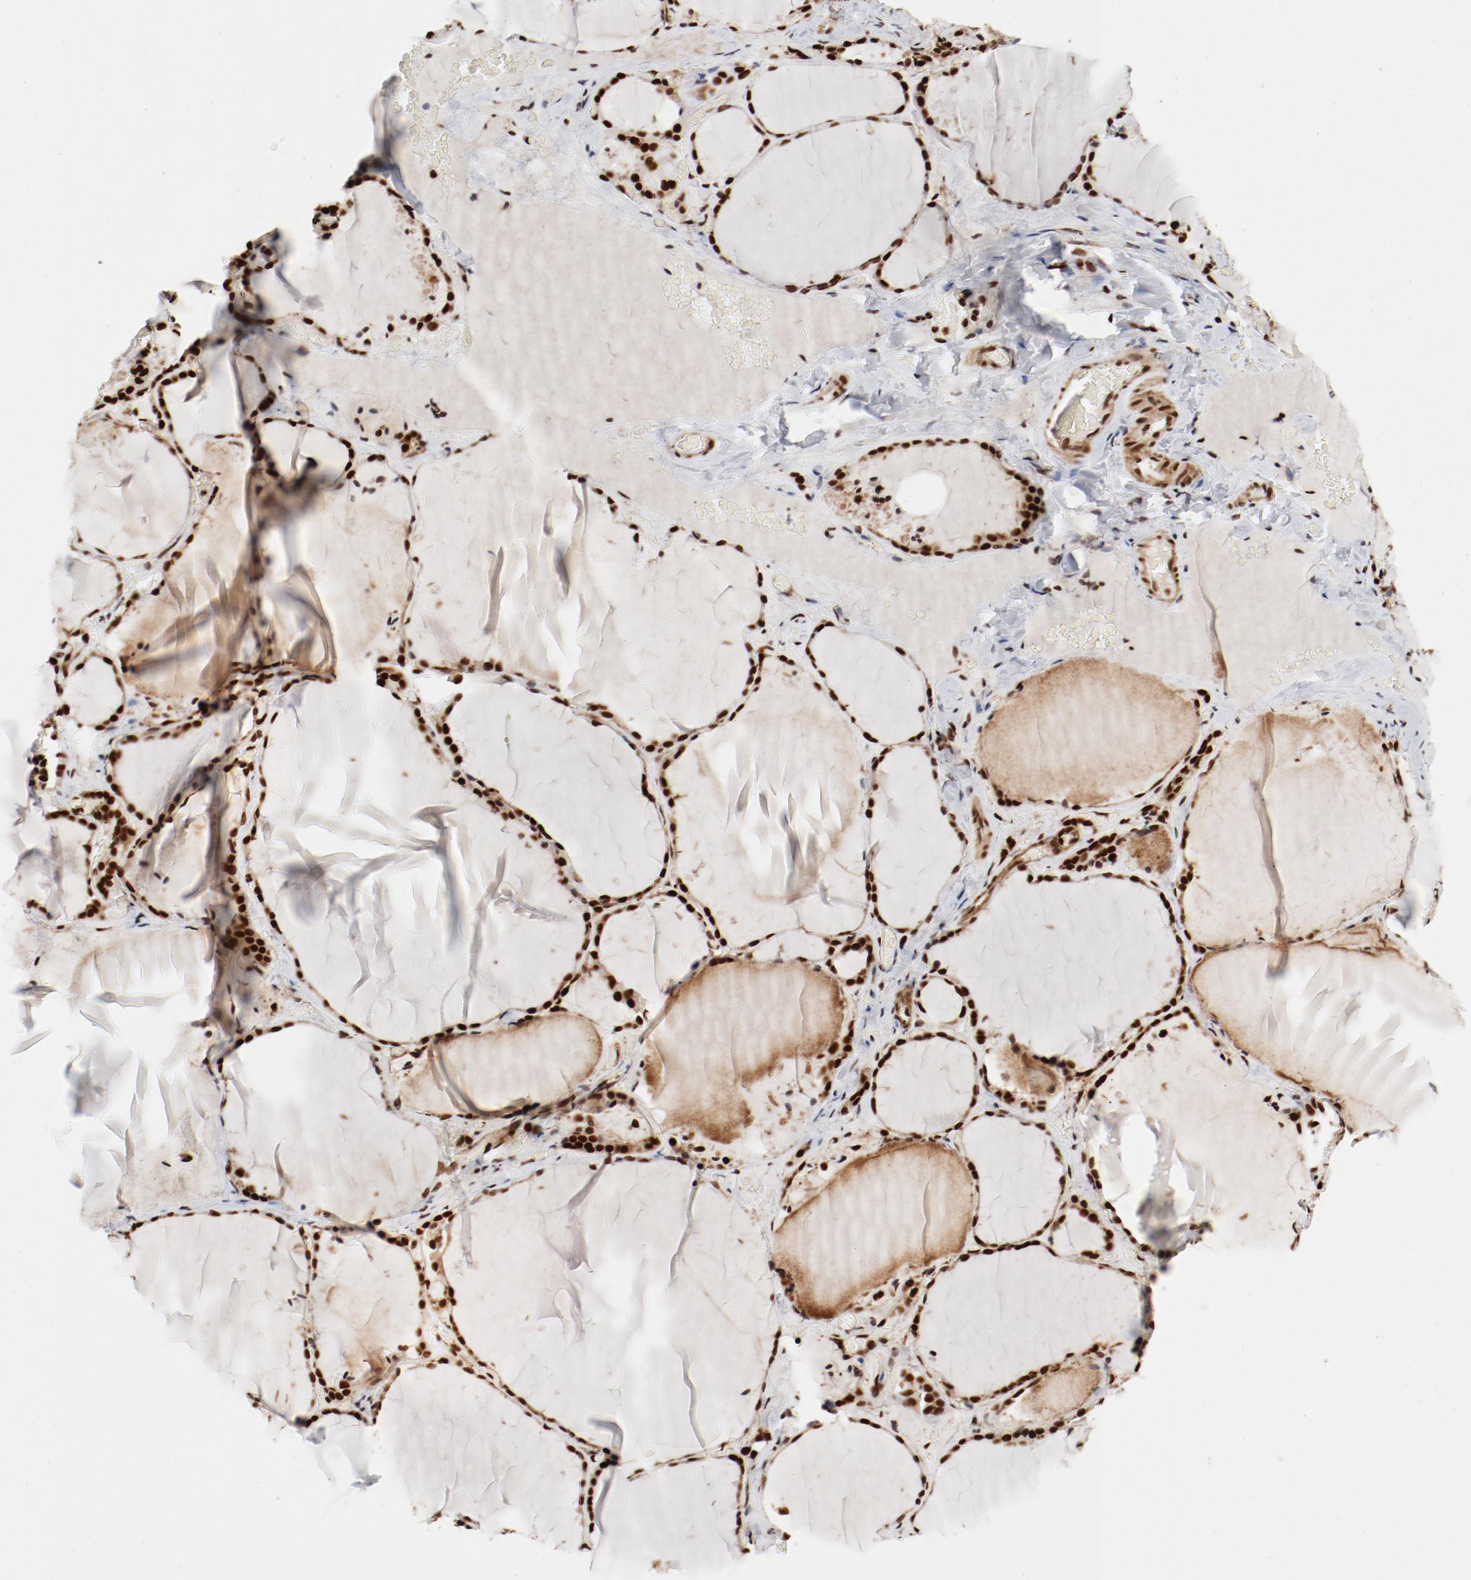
{"staining": {"intensity": "strong", "quantity": ">75%", "location": "nuclear"}, "tissue": "thyroid gland", "cell_type": "Glandular cells", "image_type": "normal", "snomed": [{"axis": "morphology", "description": "Normal tissue, NOS"}, {"axis": "topography", "description": "Thyroid gland"}], "caption": "A high-resolution photomicrograph shows immunohistochemistry staining of unremarkable thyroid gland, which exhibits strong nuclear positivity in about >75% of glandular cells.", "gene": "NFYB", "patient": {"sex": "female", "age": 22}}